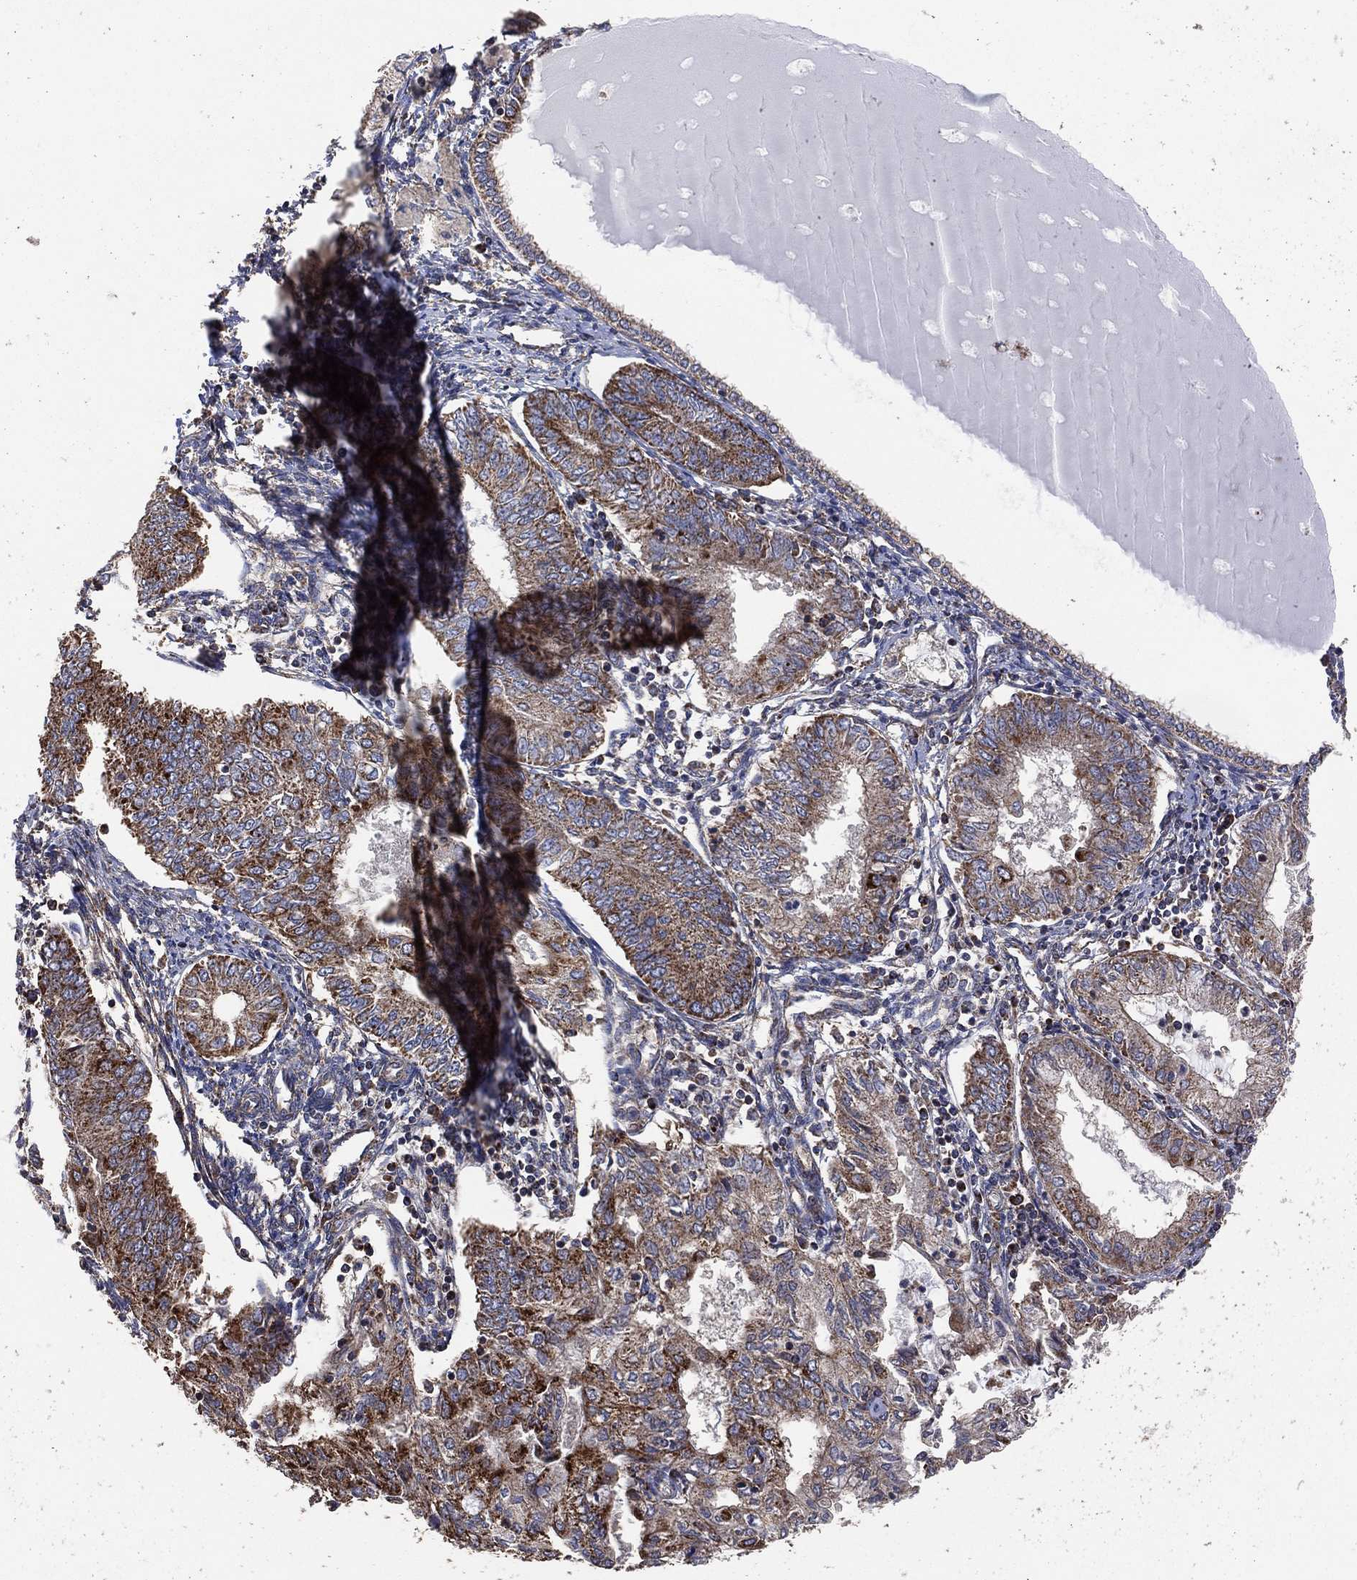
{"staining": {"intensity": "strong", "quantity": "<25%", "location": "cytoplasmic/membranous"}, "tissue": "endometrial cancer", "cell_type": "Tumor cells", "image_type": "cancer", "snomed": [{"axis": "morphology", "description": "Adenocarcinoma, NOS"}, {"axis": "topography", "description": "Endometrium"}], "caption": "This histopathology image demonstrates adenocarcinoma (endometrial) stained with IHC to label a protein in brown. The cytoplasmic/membranous of tumor cells show strong positivity for the protein. Nuclei are counter-stained blue.", "gene": "LIMD1", "patient": {"sex": "female", "age": 68}}